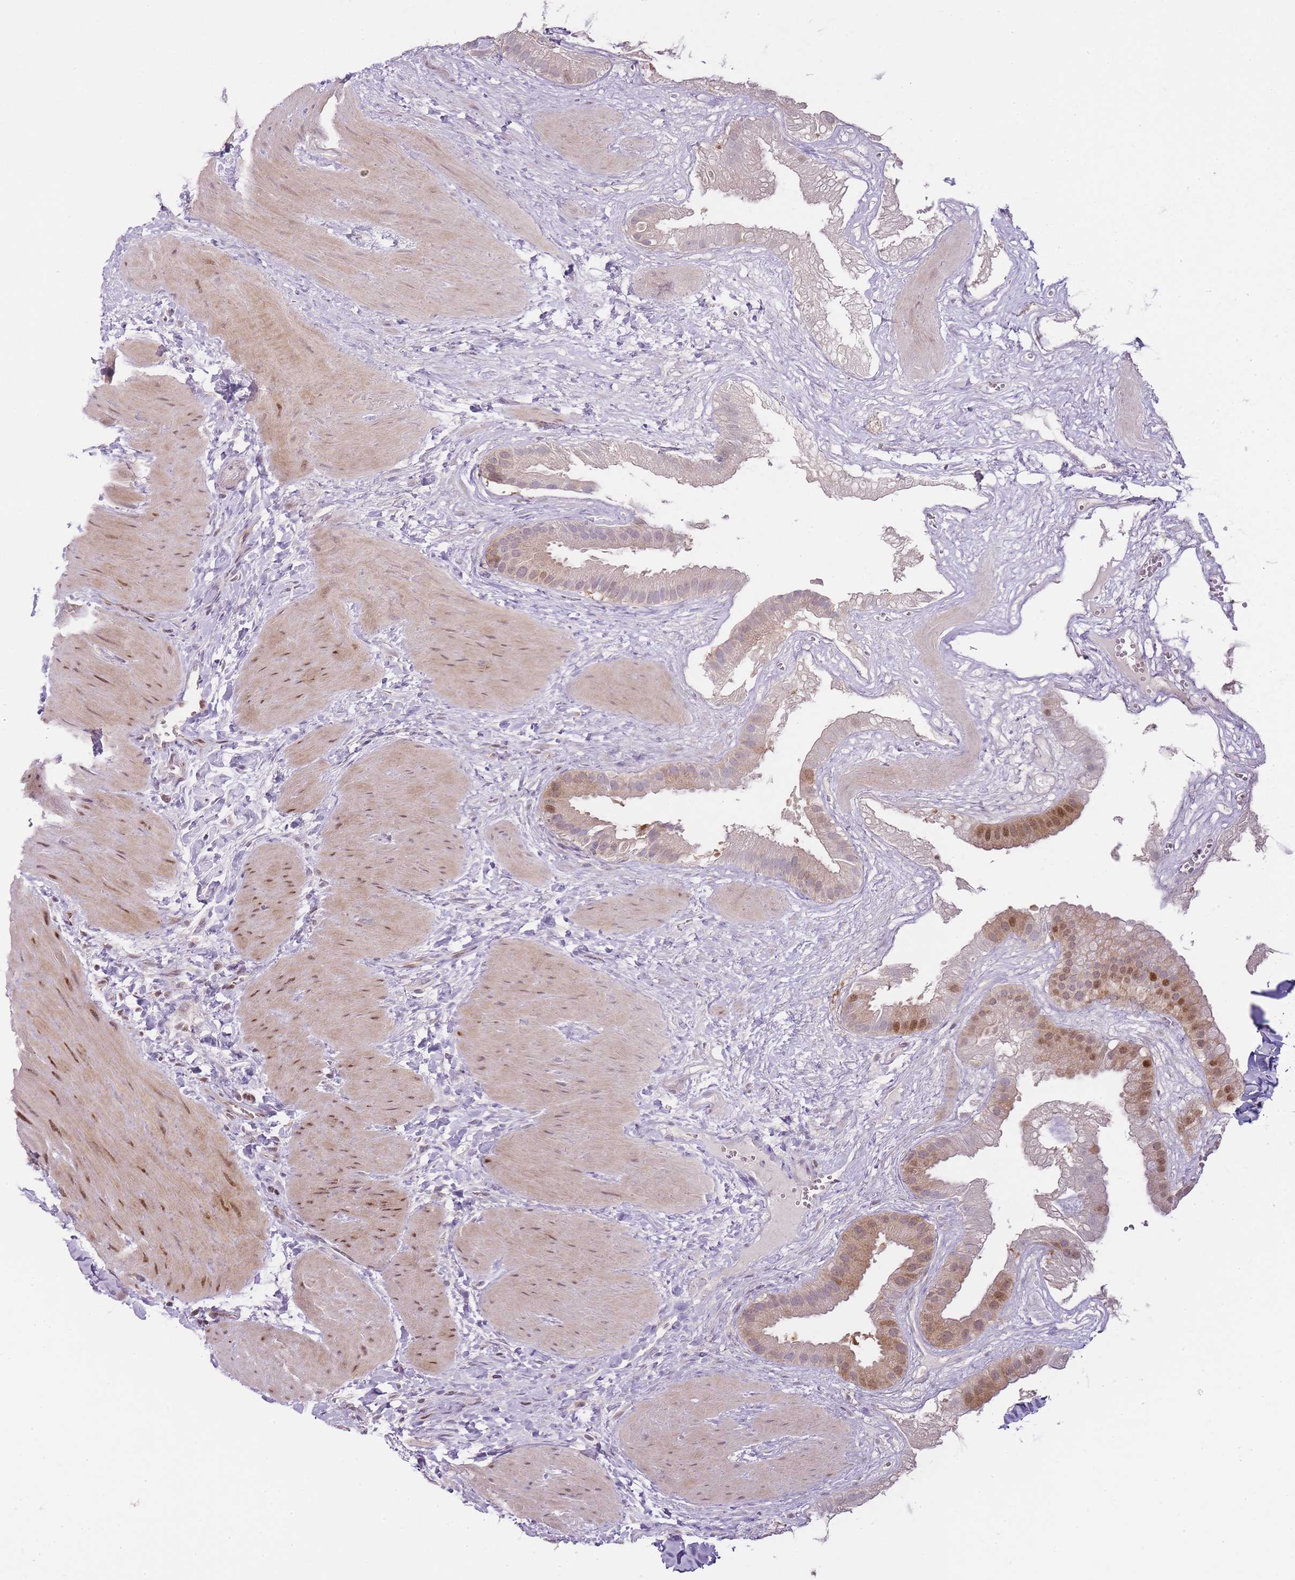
{"staining": {"intensity": "moderate", "quantity": "25%-75%", "location": "cytoplasmic/membranous,nuclear"}, "tissue": "gallbladder", "cell_type": "Glandular cells", "image_type": "normal", "snomed": [{"axis": "morphology", "description": "Normal tissue, NOS"}, {"axis": "topography", "description": "Gallbladder"}], "caption": "The photomicrograph displays staining of benign gallbladder, revealing moderate cytoplasmic/membranous,nuclear protein expression (brown color) within glandular cells.", "gene": "OGG1", "patient": {"sex": "male", "age": 55}}